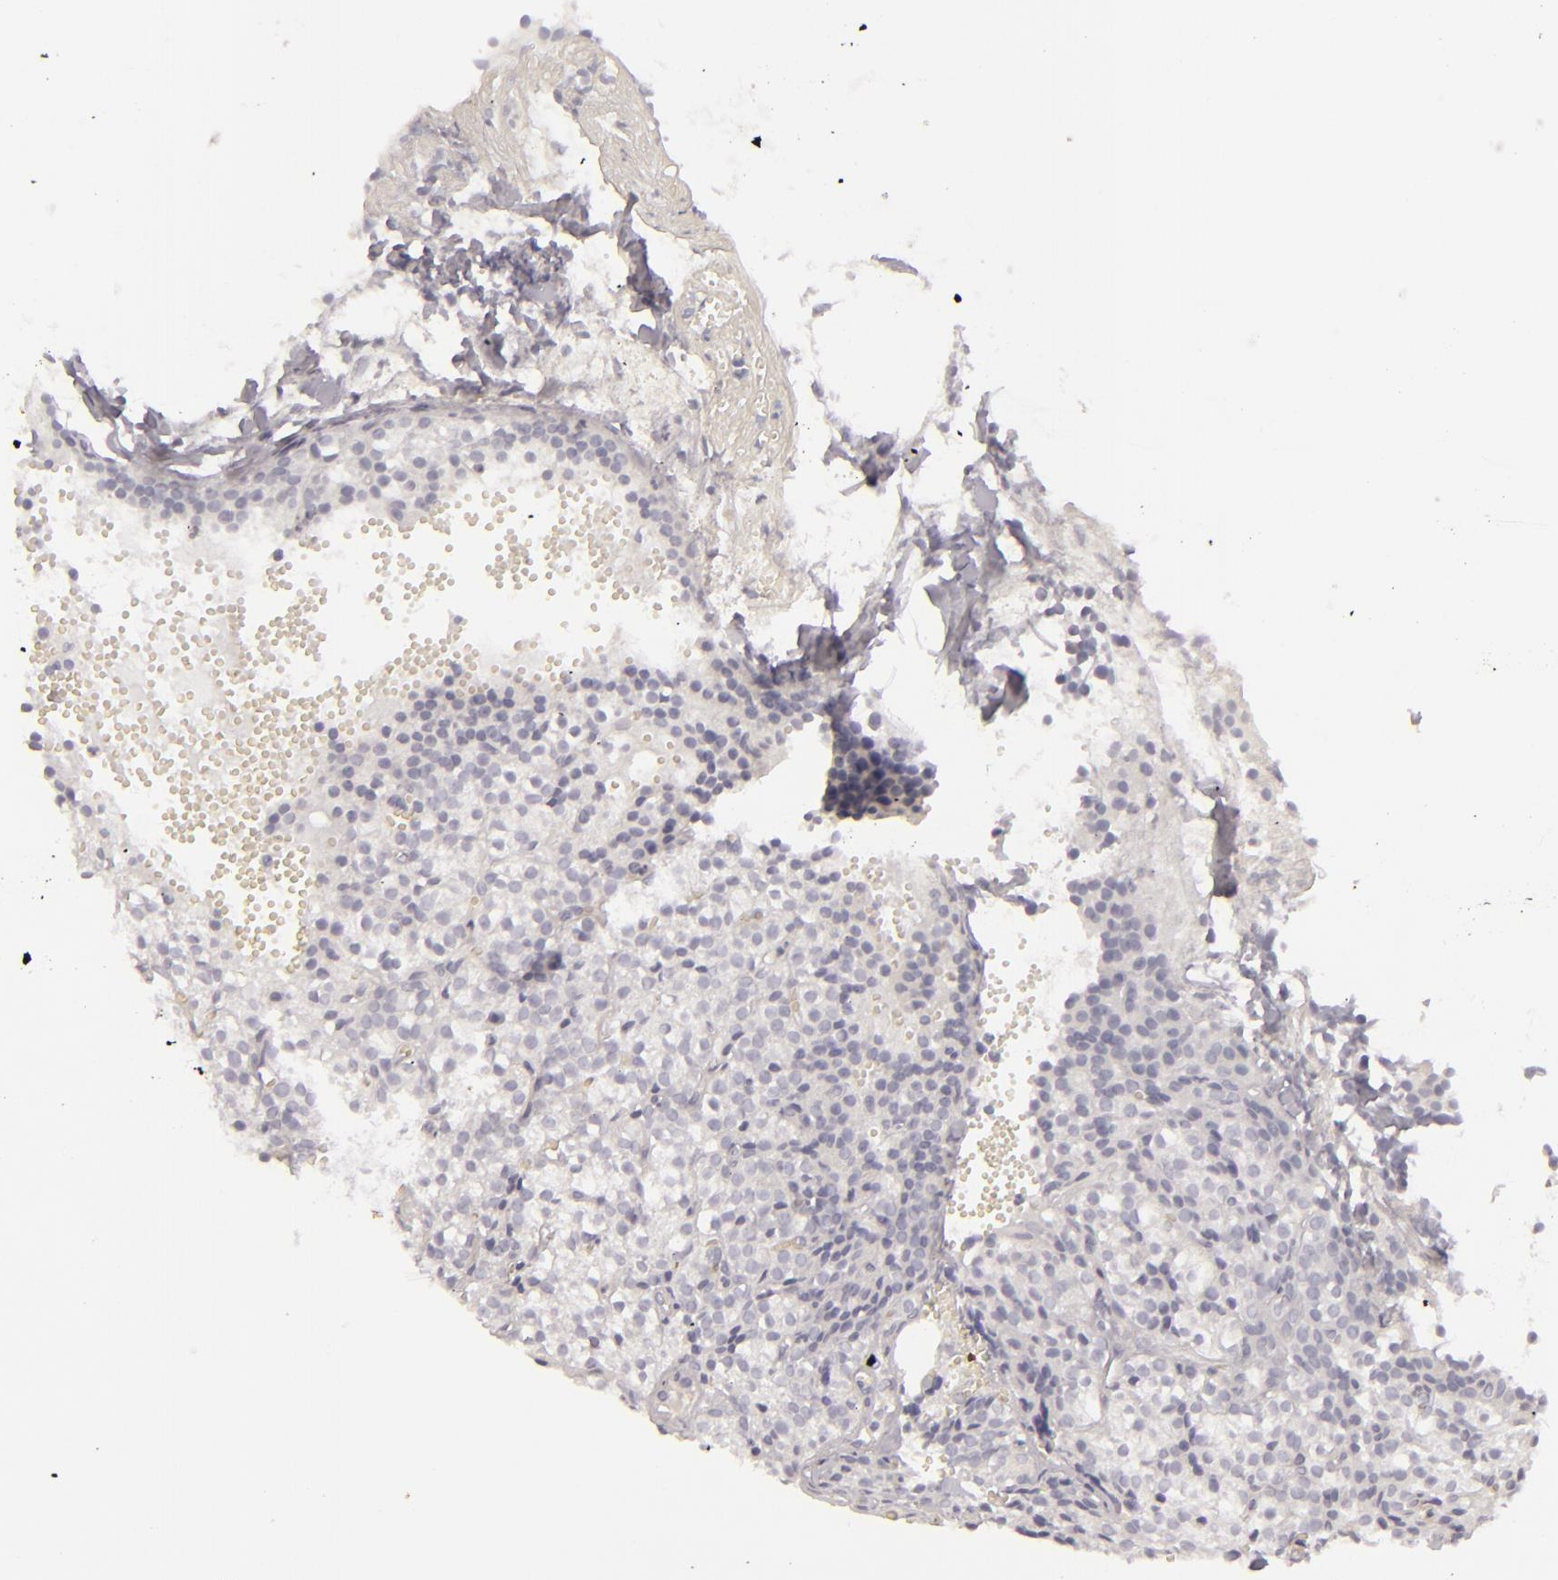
{"staining": {"intensity": "negative", "quantity": "none", "location": "none"}, "tissue": "parathyroid gland", "cell_type": "Glandular cells", "image_type": "normal", "snomed": [{"axis": "morphology", "description": "Normal tissue, NOS"}, {"axis": "topography", "description": "Parathyroid gland"}], "caption": "Glandular cells show no significant expression in benign parathyroid gland.", "gene": "CDX2", "patient": {"sex": "female", "age": 17}}